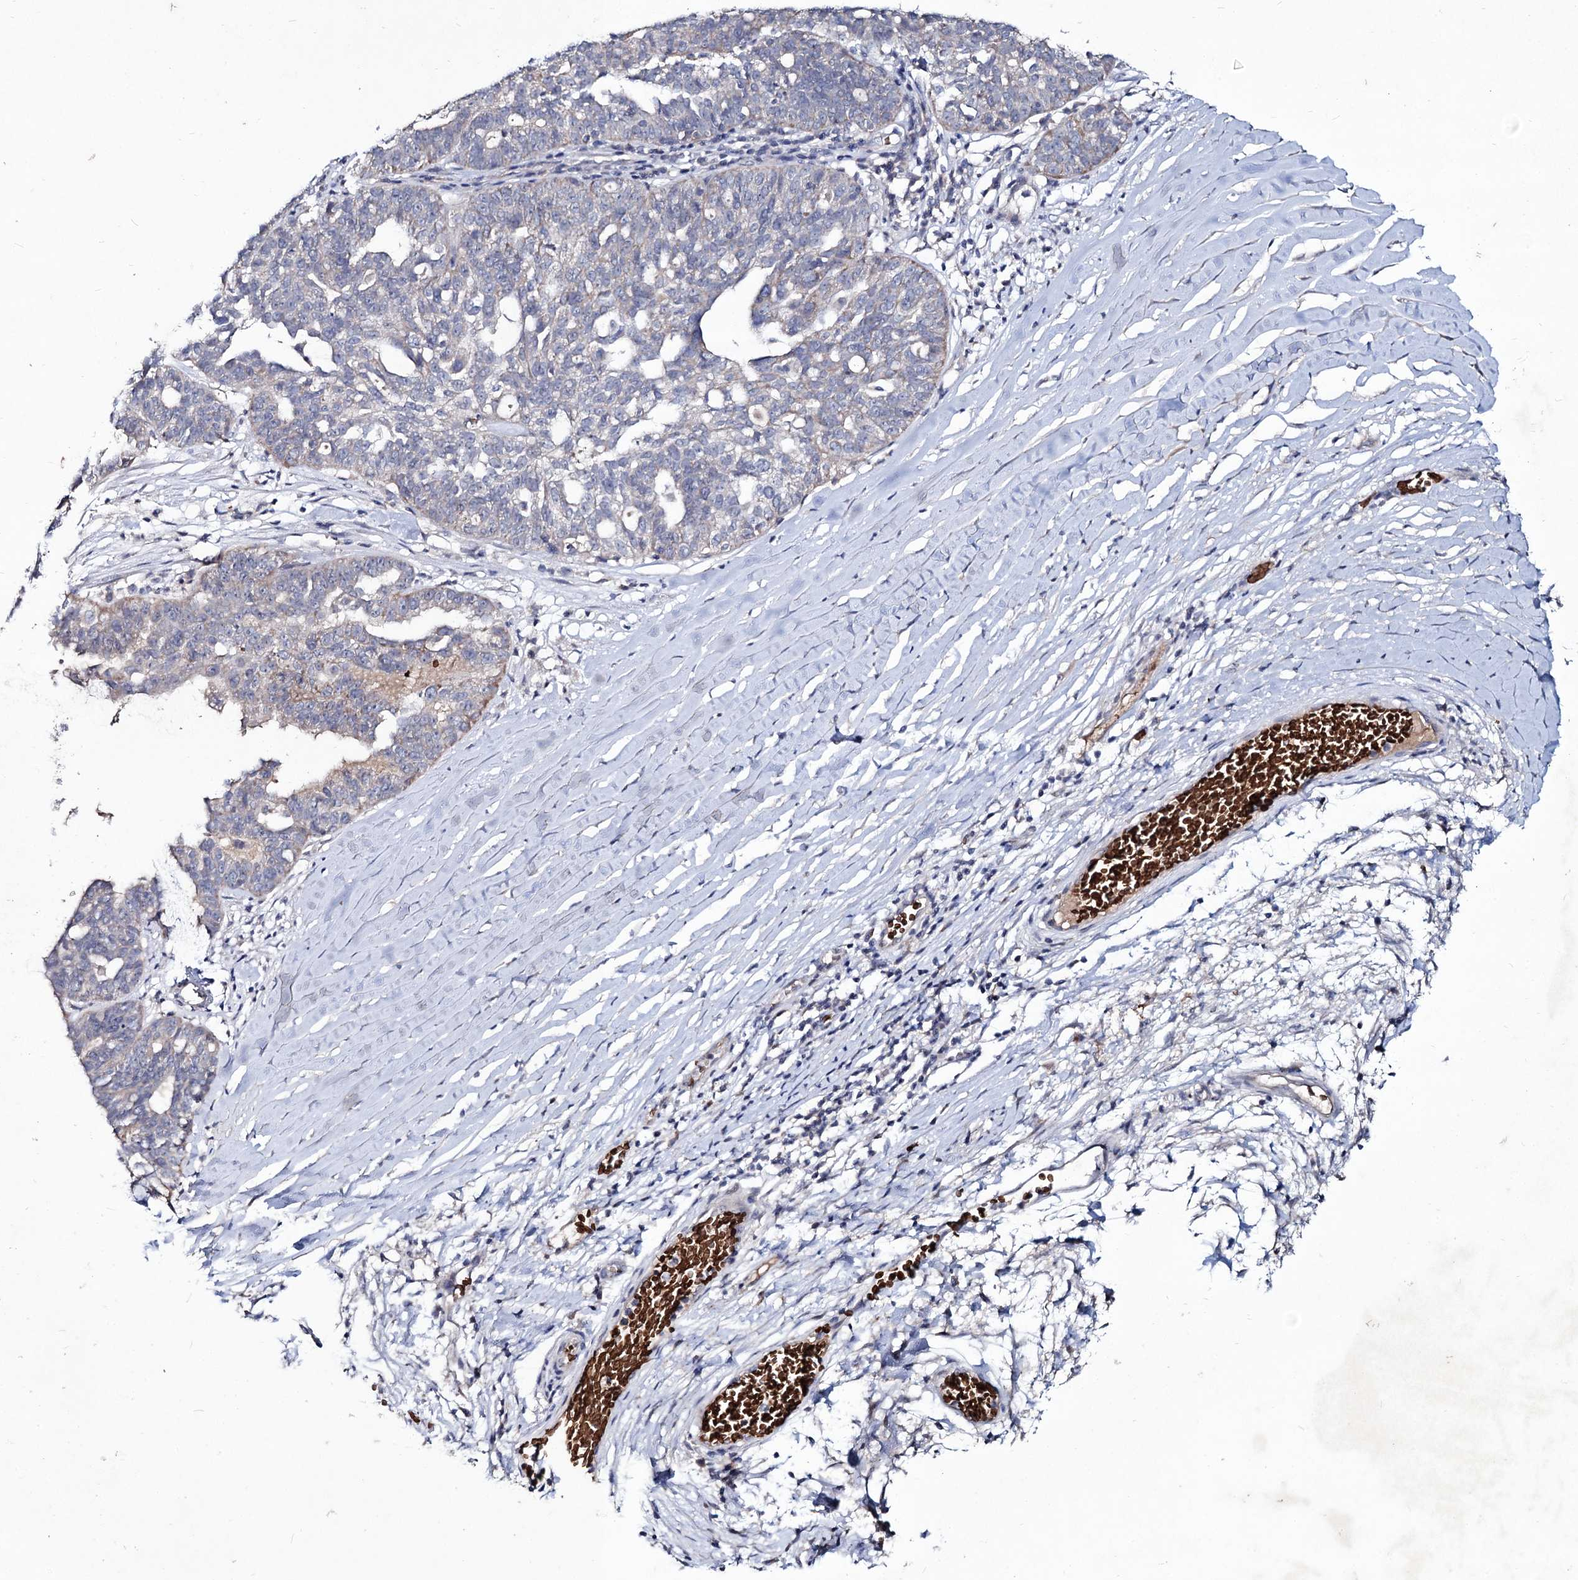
{"staining": {"intensity": "weak", "quantity": "<25%", "location": "cytoplasmic/membranous"}, "tissue": "ovarian cancer", "cell_type": "Tumor cells", "image_type": "cancer", "snomed": [{"axis": "morphology", "description": "Cystadenocarcinoma, serous, NOS"}, {"axis": "topography", "description": "Ovary"}], "caption": "The image displays no staining of tumor cells in ovarian cancer.", "gene": "RNF6", "patient": {"sex": "female", "age": 59}}